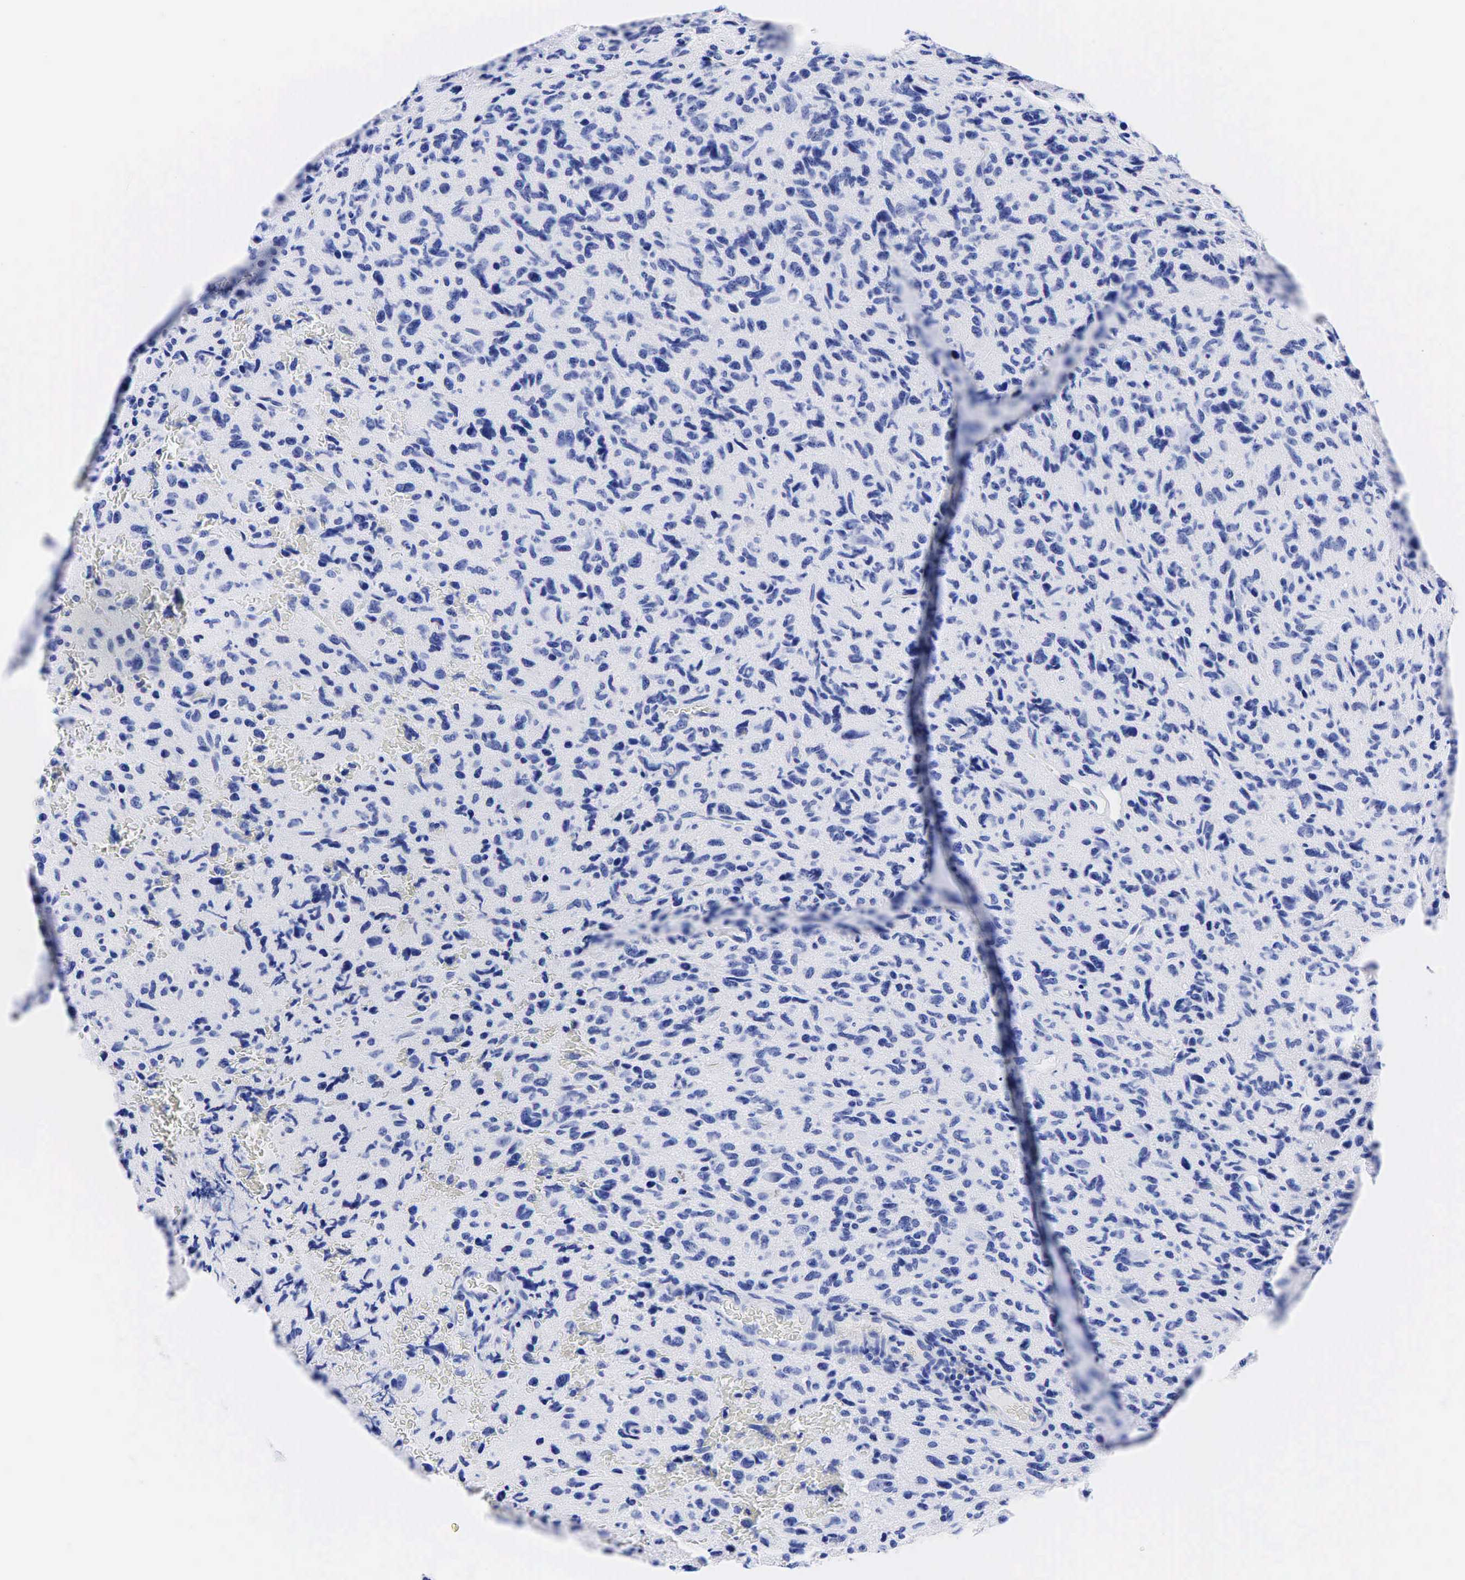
{"staining": {"intensity": "negative", "quantity": "none", "location": "none"}, "tissue": "glioma", "cell_type": "Tumor cells", "image_type": "cancer", "snomed": [{"axis": "morphology", "description": "Glioma, malignant, High grade"}, {"axis": "topography", "description": "Brain"}], "caption": "The immunohistochemistry (IHC) histopathology image has no significant positivity in tumor cells of glioma tissue. (DAB (3,3'-diaminobenzidine) immunohistochemistry visualized using brightfield microscopy, high magnification).", "gene": "CEACAM5", "patient": {"sex": "female", "age": 60}}